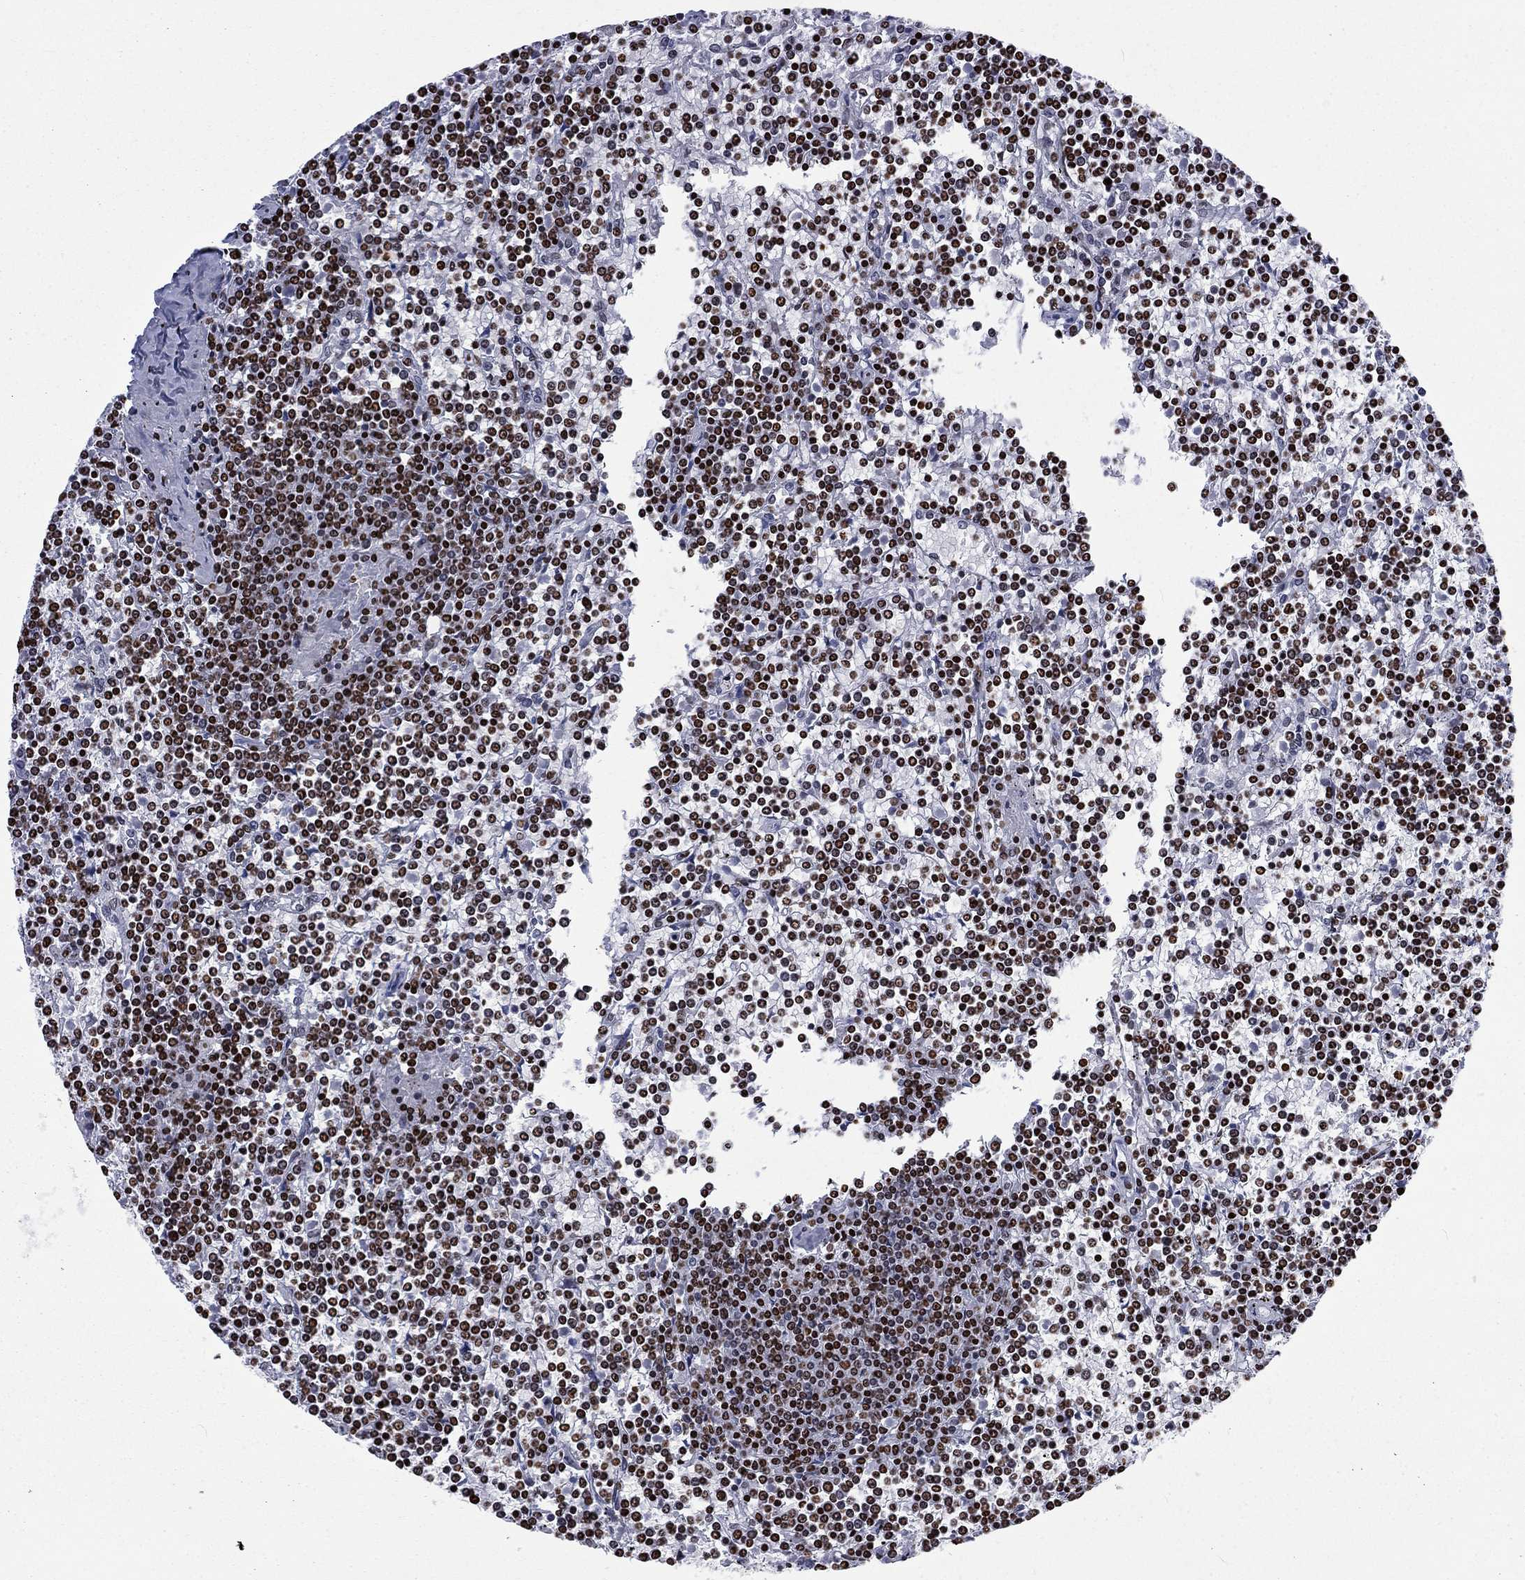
{"staining": {"intensity": "strong", "quantity": ">75%", "location": "nuclear"}, "tissue": "lymphoma", "cell_type": "Tumor cells", "image_type": "cancer", "snomed": [{"axis": "morphology", "description": "Malignant lymphoma, non-Hodgkin's type, Low grade"}, {"axis": "topography", "description": "Spleen"}], "caption": "The image reveals immunohistochemical staining of low-grade malignant lymphoma, non-Hodgkin's type. There is strong nuclear positivity is seen in about >75% of tumor cells.", "gene": "H1-5", "patient": {"sex": "female", "age": 19}}